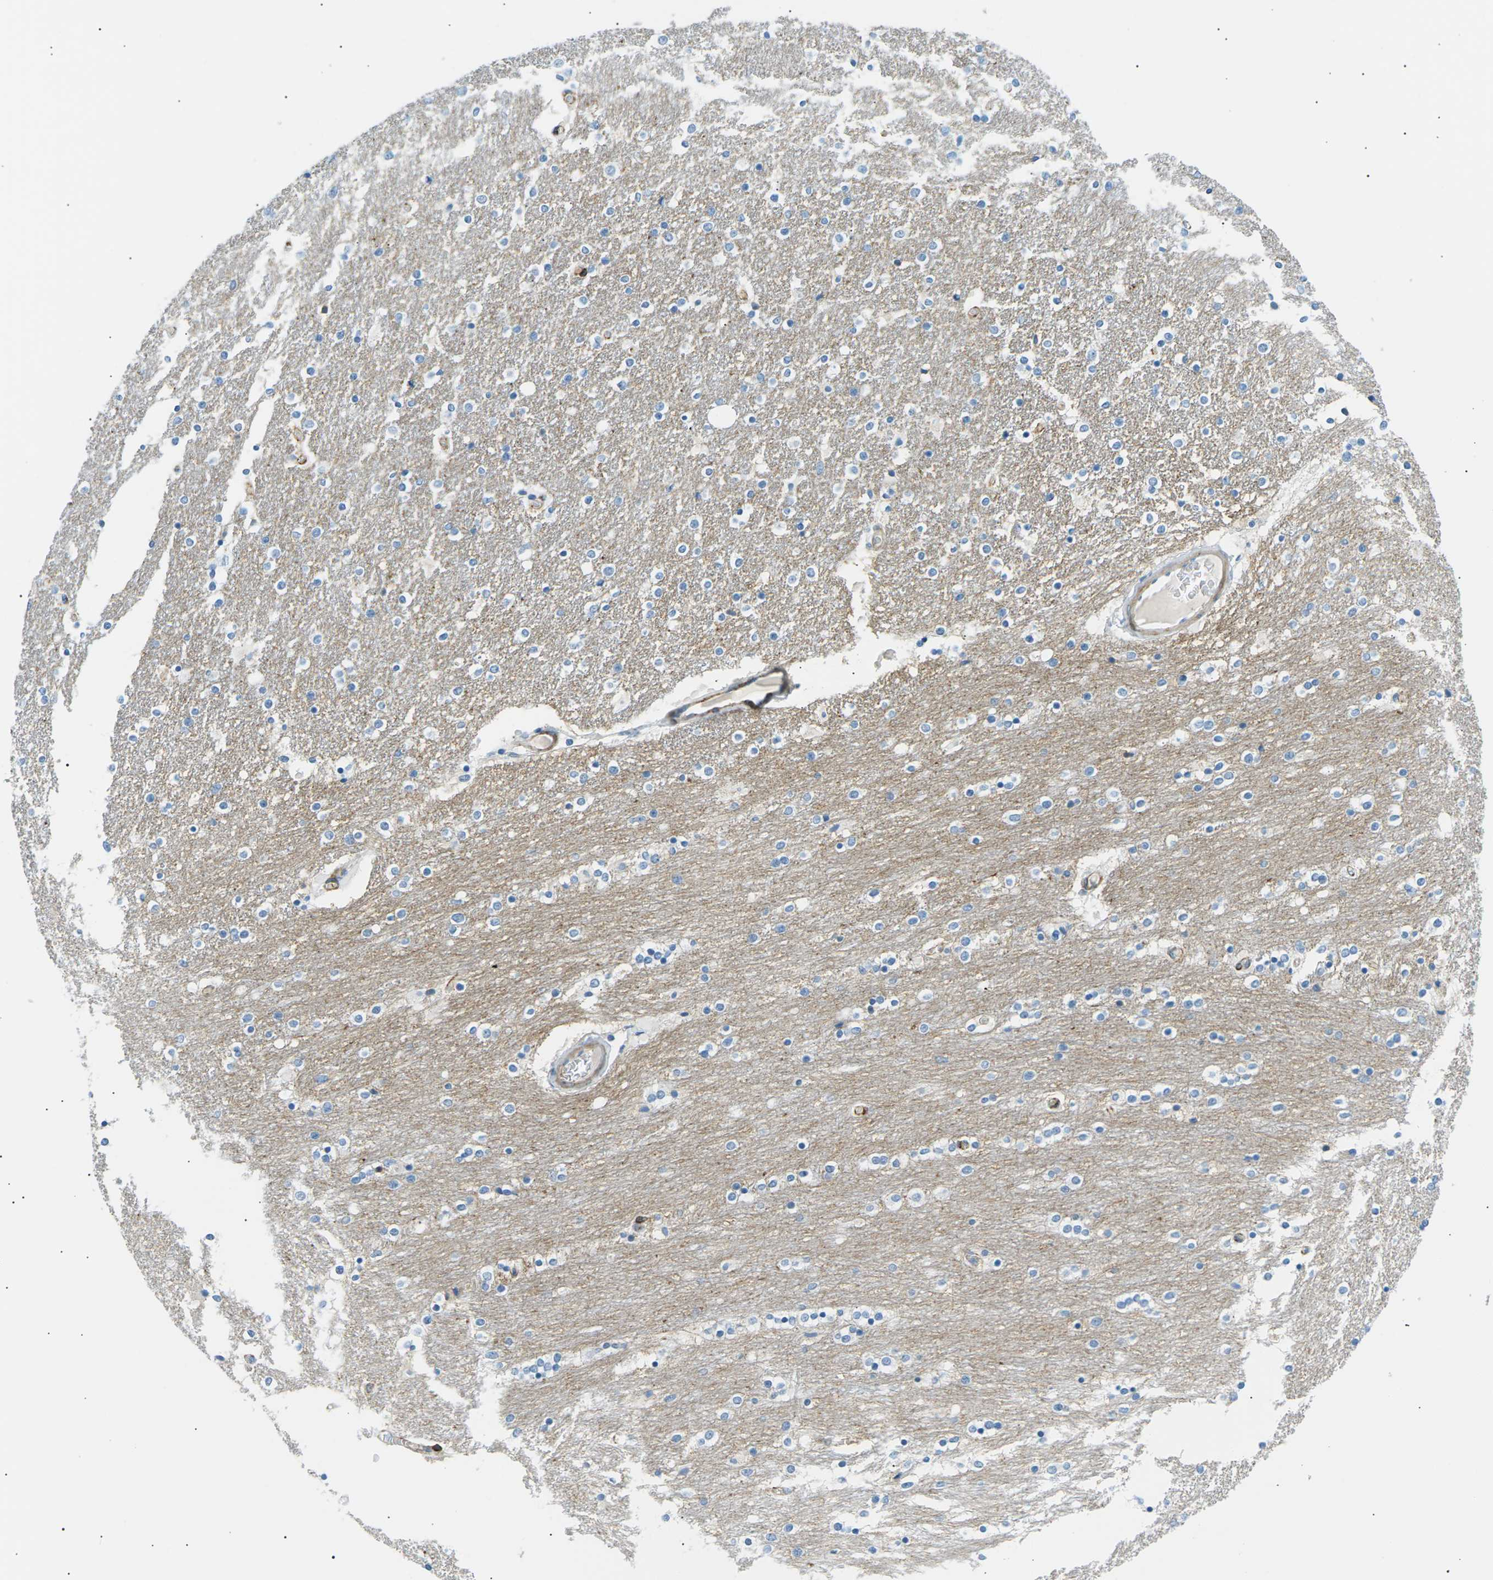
{"staining": {"intensity": "weak", "quantity": "<25%", "location": "cytoplasmic/membranous"}, "tissue": "caudate", "cell_type": "Glial cells", "image_type": "normal", "snomed": [{"axis": "morphology", "description": "Normal tissue, NOS"}, {"axis": "topography", "description": "Lateral ventricle wall"}], "caption": "This is a micrograph of immunohistochemistry staining of unremarkable caudate, which shows no positivity in glial cells.", "gene": "SEPTIN5", "patient": {"sex": "female", "age": 54}}